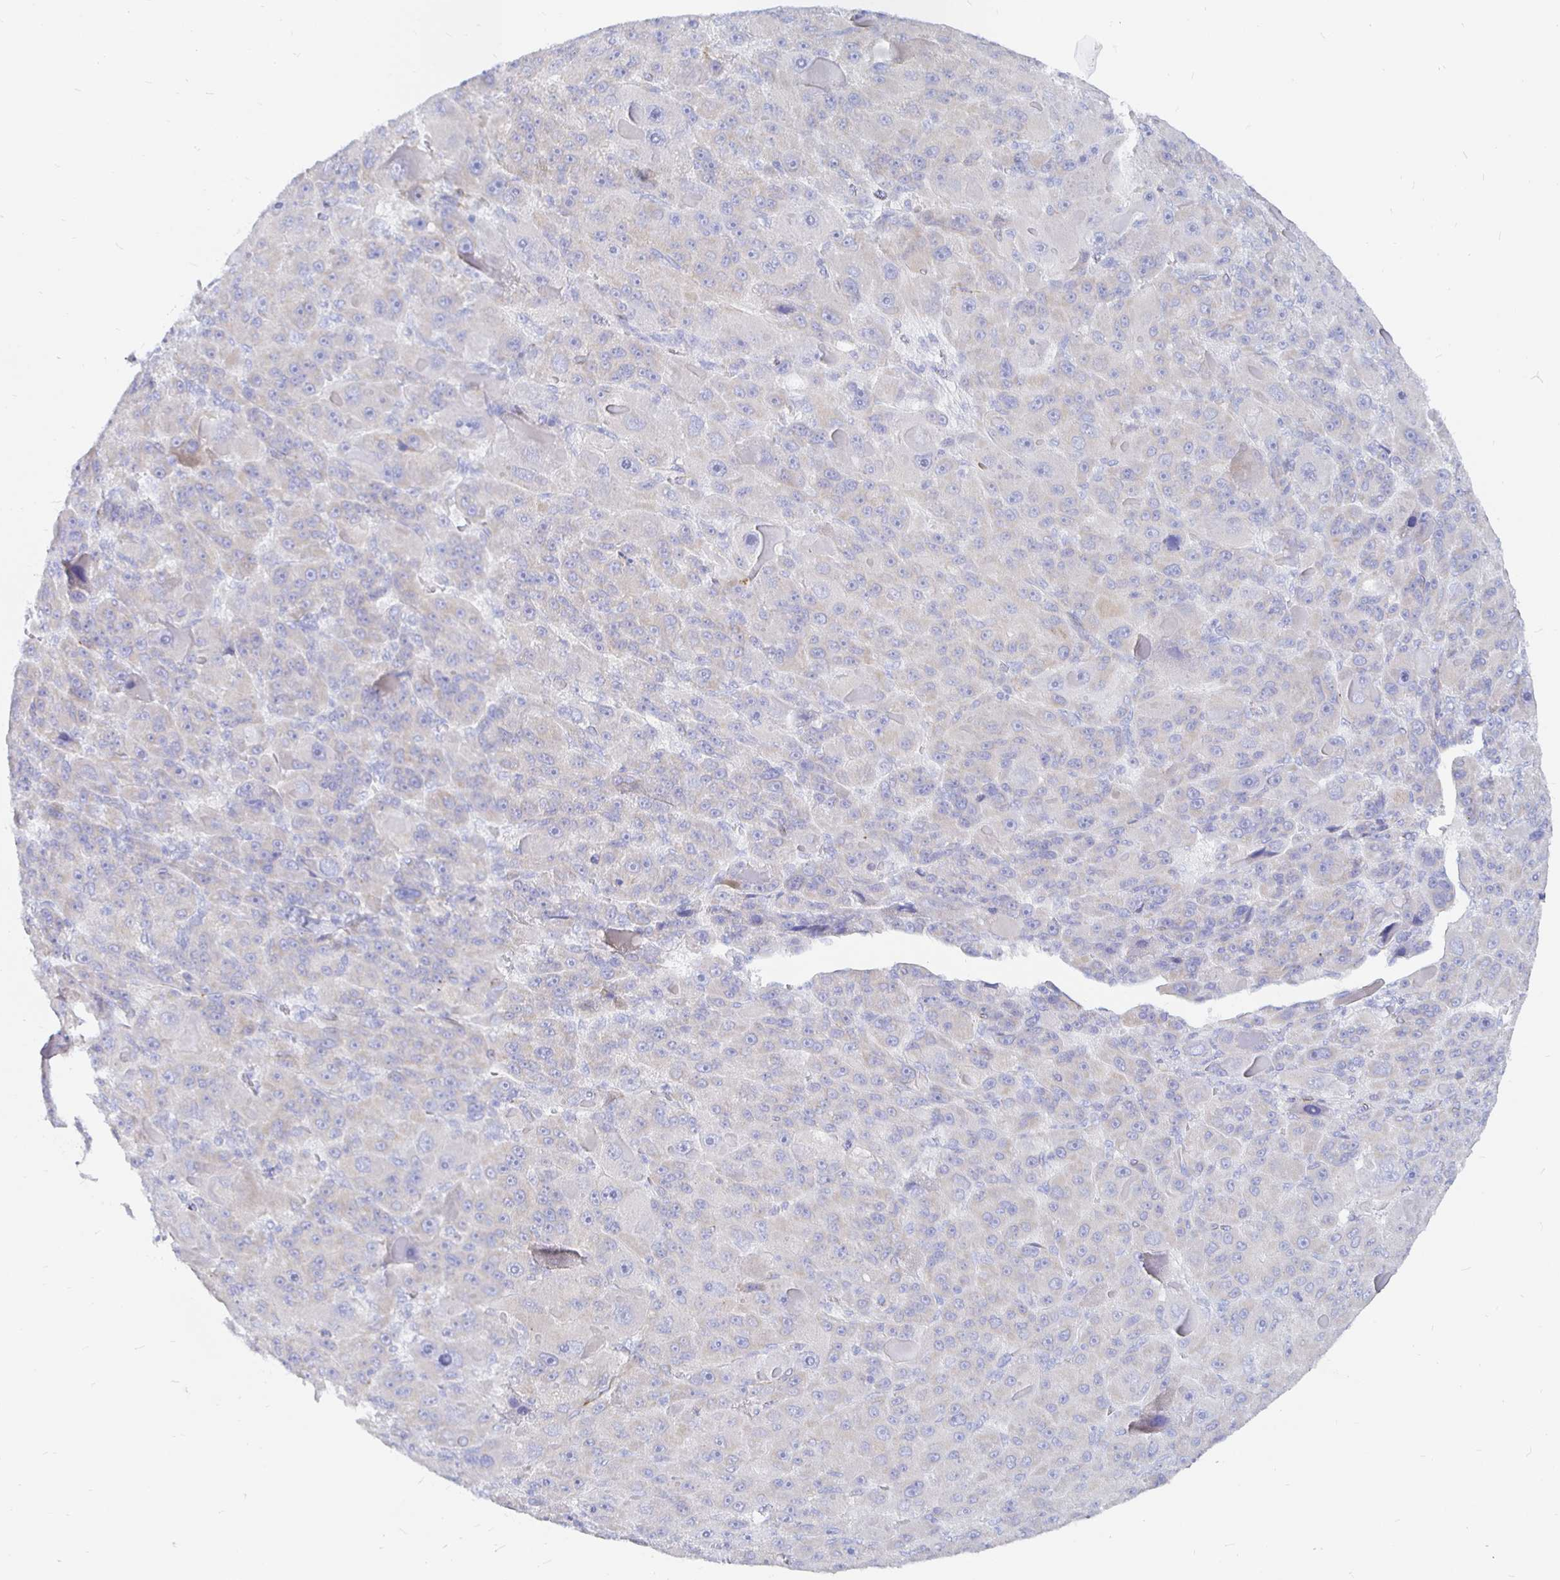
{"staining": {"intensity": "negative", "quantity": "none", "location": "none"}, "tissue": "liver cancer", "cell_type": "Tumor cells", "image_type": "cancer", "snomed": [{"axis": "morphology", "description": "Carcinoma, Hepatocellular, NOS"}, {"axis": "topography", "description": "Liver"}], "caption": "The histopathology image exhibits no significant positivity in tumor cells of liver hepatocellular carcinoma. (DAB (3,3'-diaminobenzidine) IHC, high magnification).", "gene": "COX16", "patient": {"sex": "male", "age": 76}}